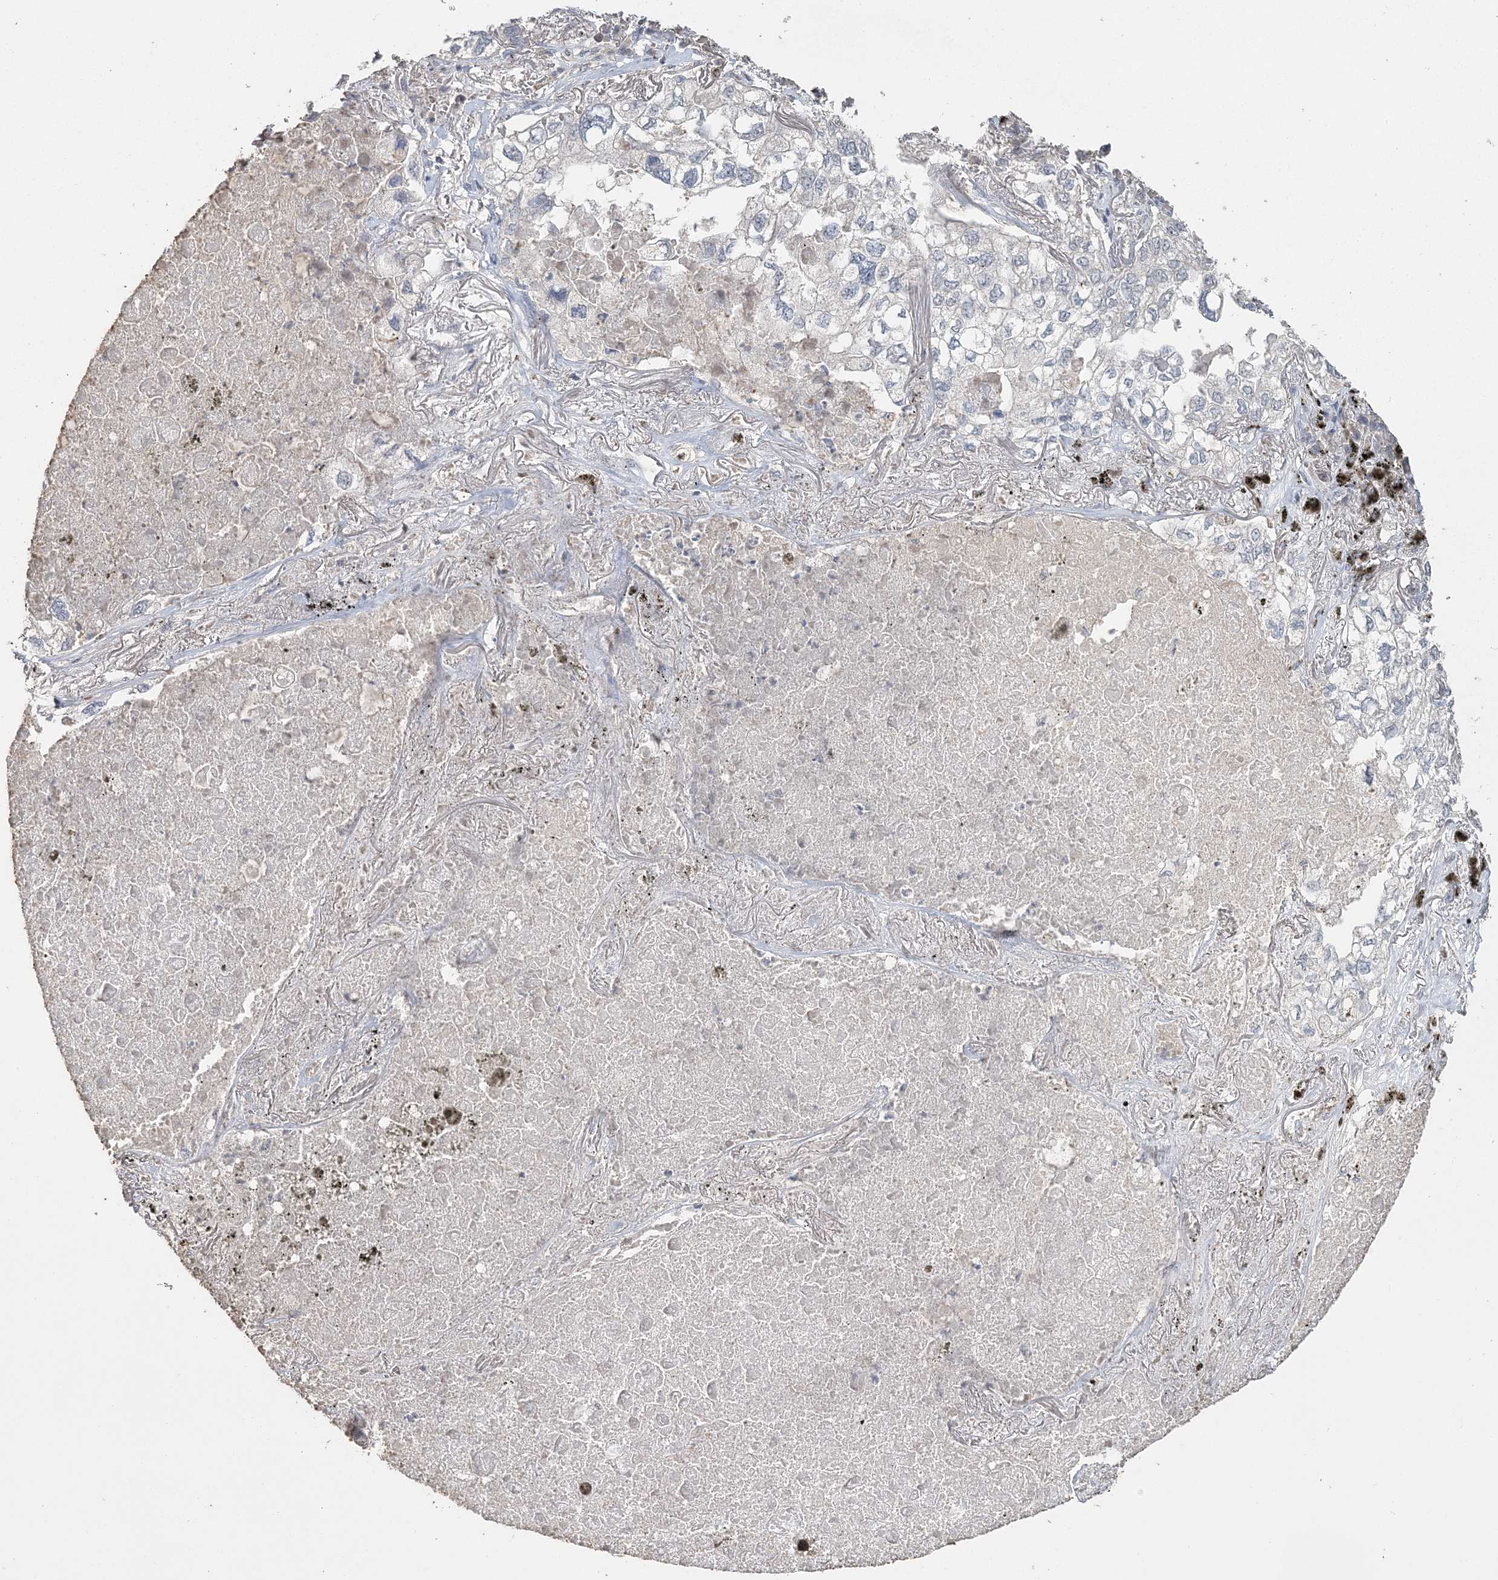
{"staining": {"intensity": "negative", "quantity": "none", "location": "none"}, "tissue": "lung cancer", "cell_type": "Tumor cells", "image_type": "cancer", "snomed": [{"axis": "morphology", "description": "Adenocarcinoma, NOS"}, {"axis": "topography", "description": "Lung"}], "caption": "Tumor cells show no significant protein expression in adenocarcinoma (lung). (Immunohistochemistry (ihc), brightfield microscopy, high magnification).", "gene": "UIMC1", "patient": {"sex": "male", "age": 65}}